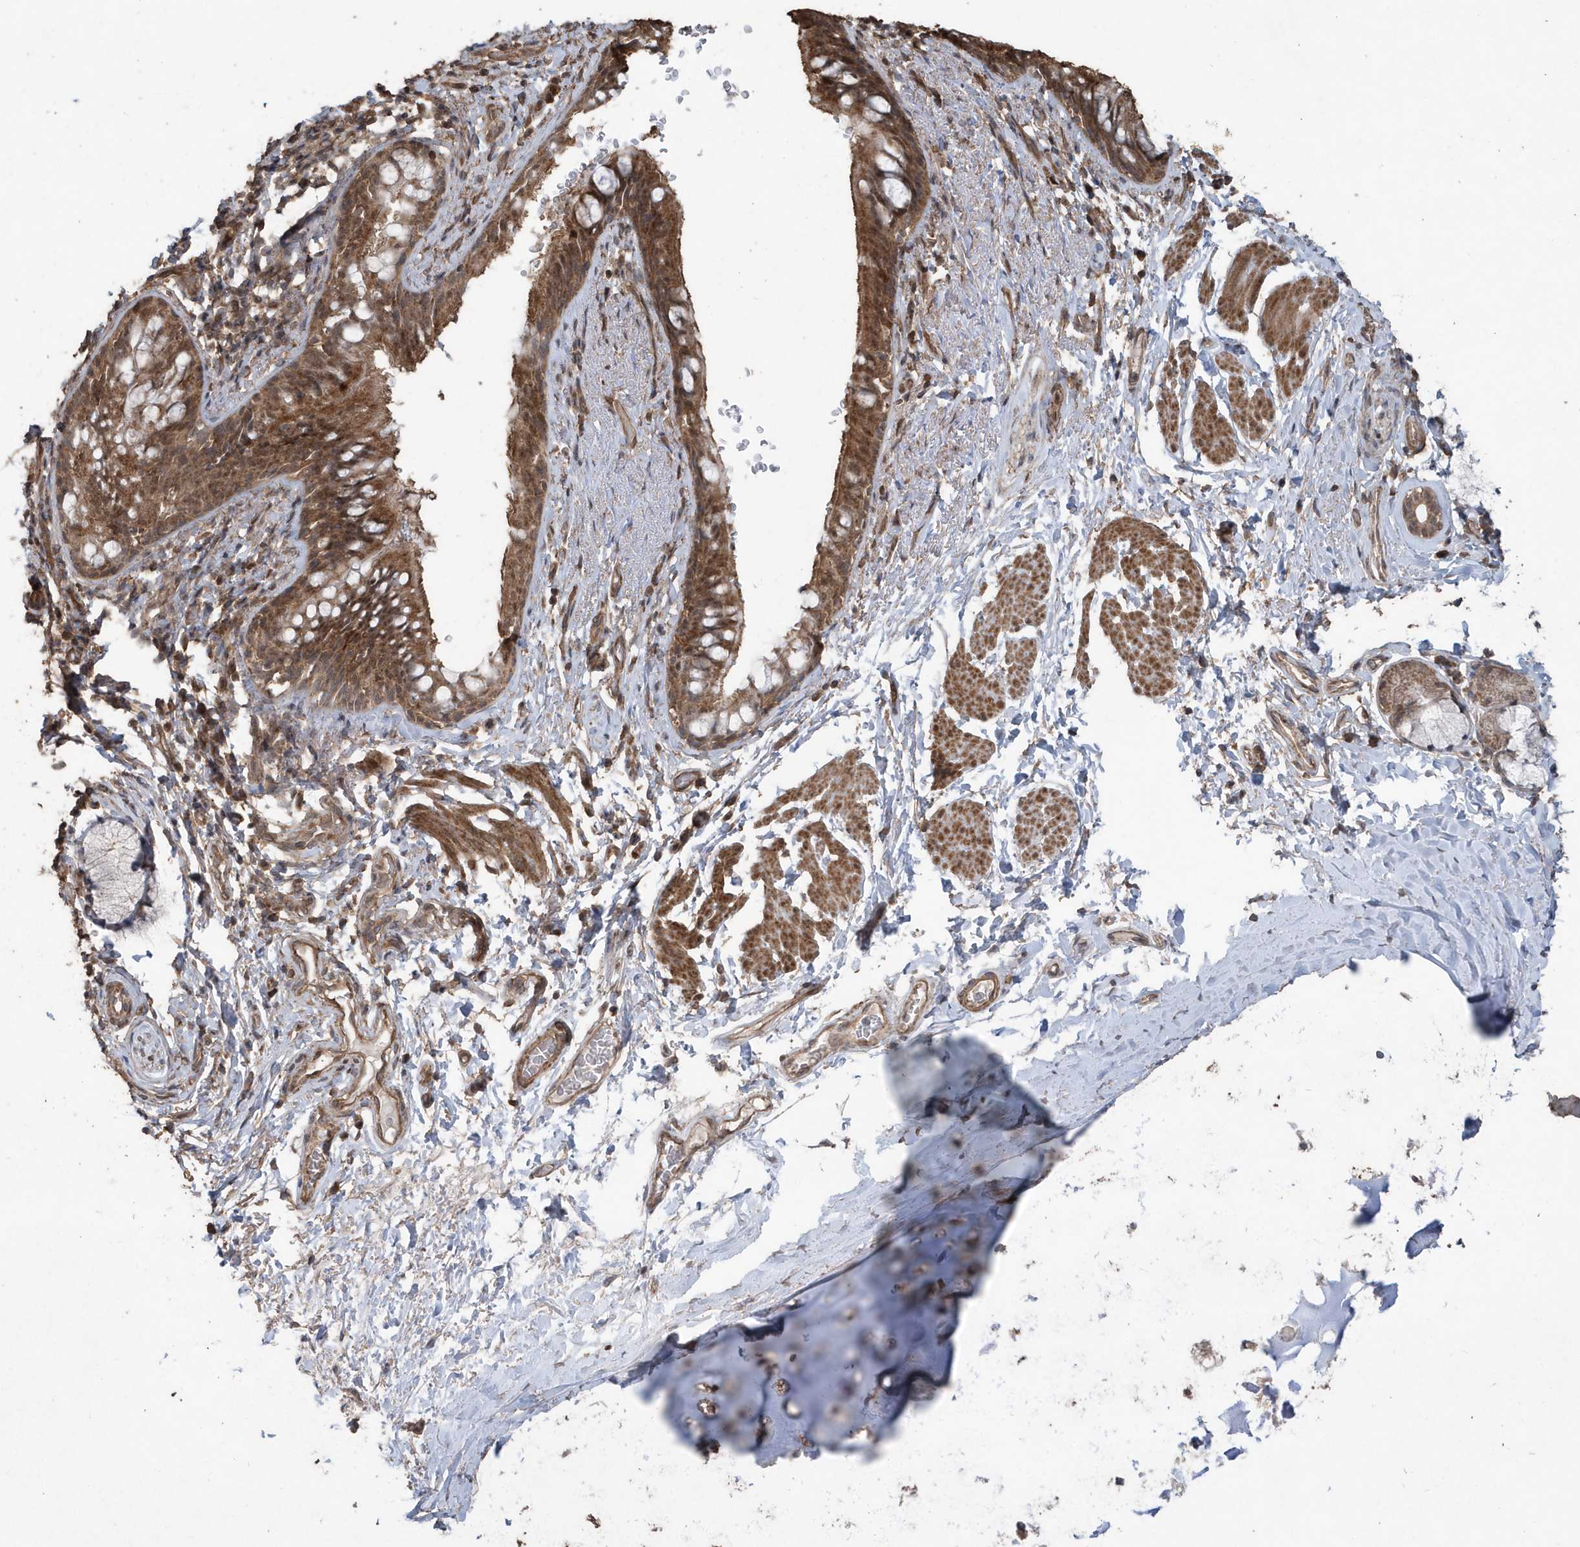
{"staining": {"intensity": "moderate", "quantity": ">75%", "location": "cytoplasmic/membranous,nuclear"}, "tissue": "bronchus", "cell_type": "Respiratory epithelial cells", "image_type": "normal", "snomed": [{"axis": "morphology", "description": "Normal tissue, NOS"}, {"axis": "topography", "description": "Cartilage tissue"}, {"axis": "topography", "description": "Bronchus"}], "caption": "Immunohistochemistry image of normal bronchus stained for a protein (brown), which exhibits medium levels of moderate cytoplasmic/membranous,nuclear staining in about >75% of respiratory epithelial cells.", "gene": "PAXBP1", "patient": {"sex": "female", "age": 36}}